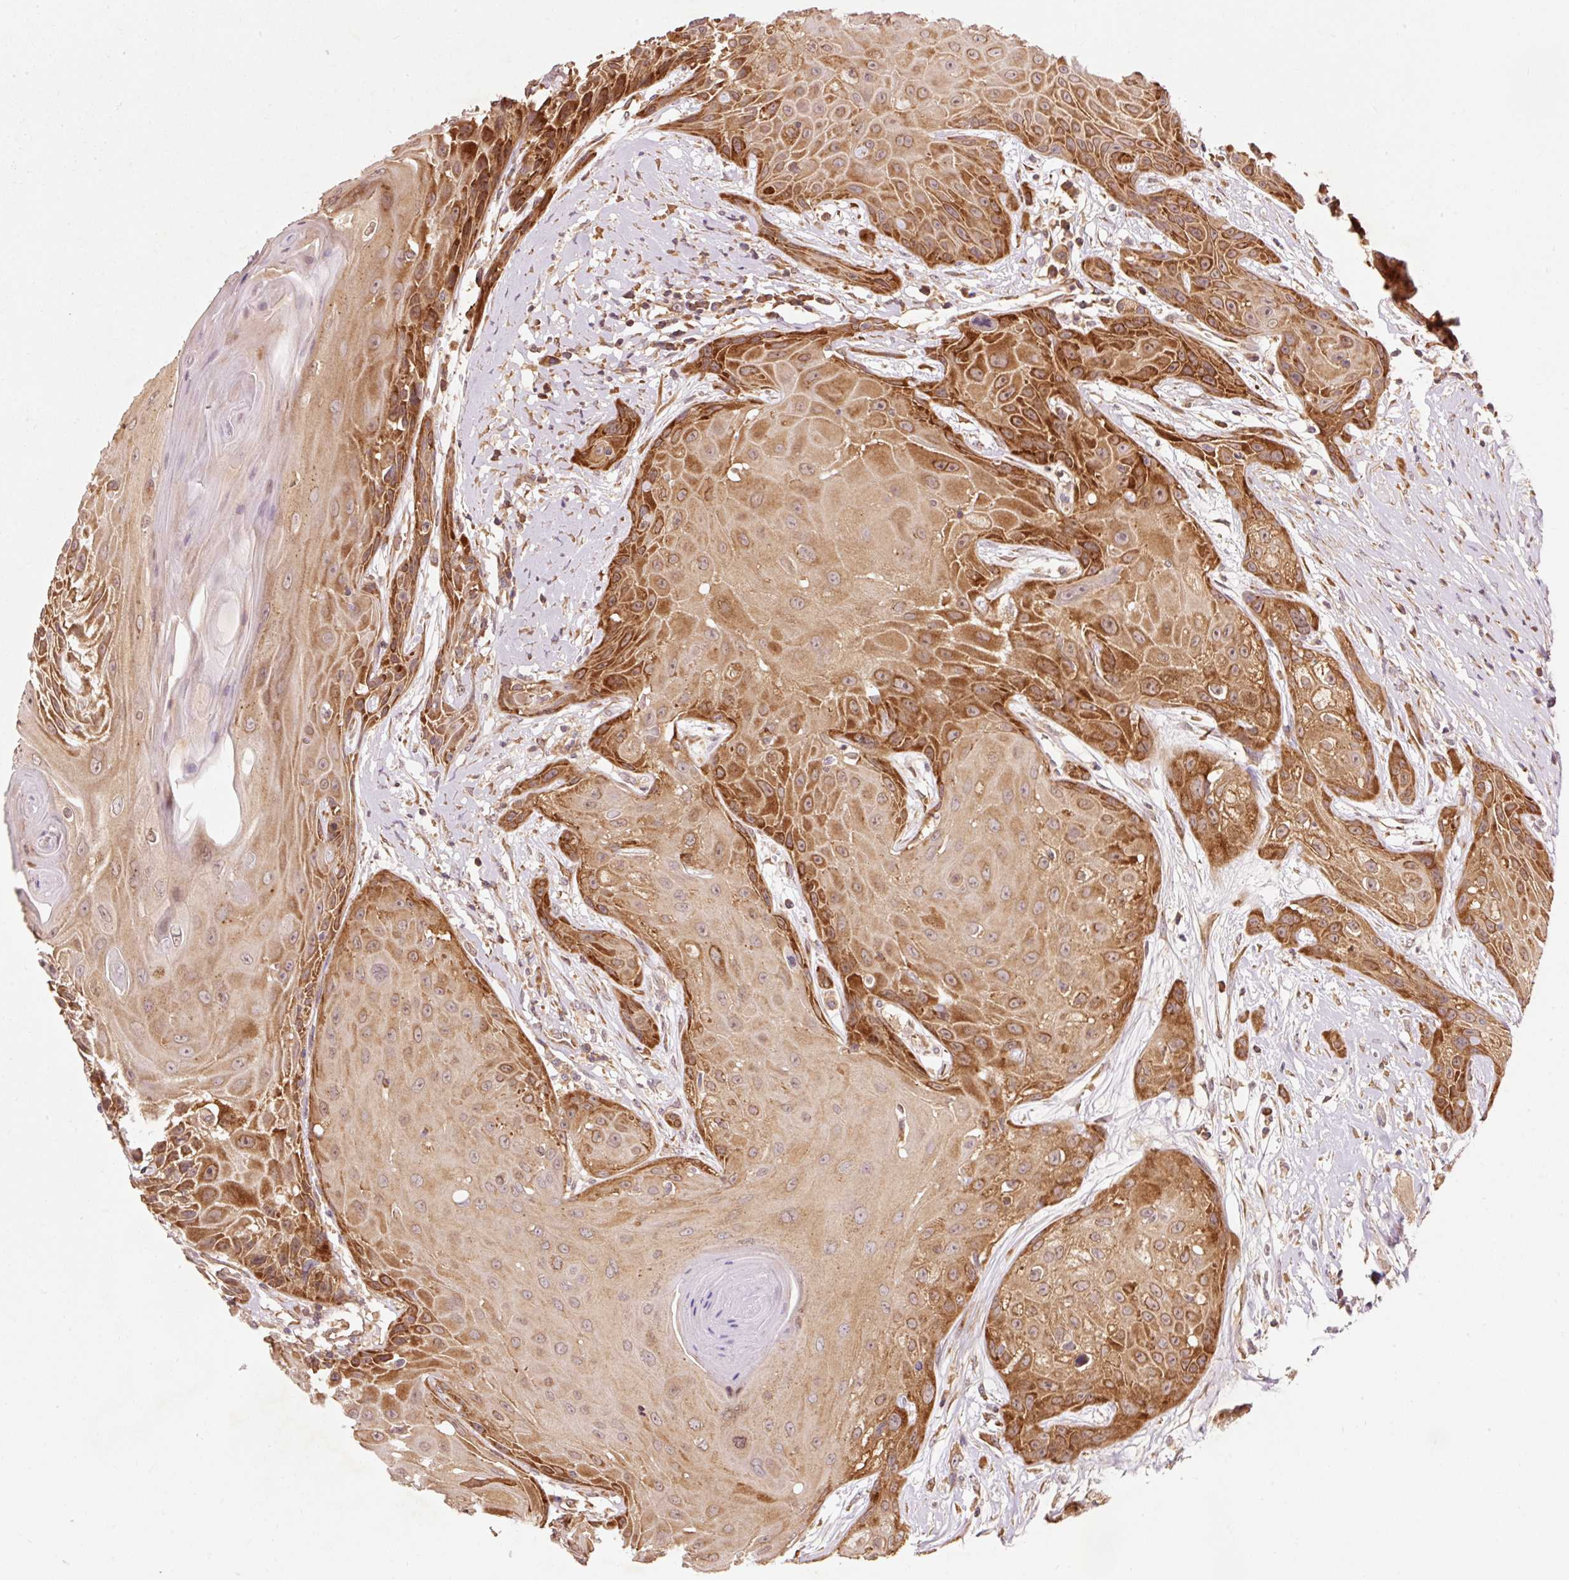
{"staining": {"intensity": "strong", "quantity": ">75%", "location": "cytoplasmic/membranous"}, "tissue": "head and neck cancer", "cell_type": "Tumor cells", "image_type": "cancer", "snomed": [{"axis": "morphology", "description": "Squamous cell carcinoma, NOS"}, {"axis": "topography", "description": "Head-Neck"}], "caption": "Head and neck cancer was stained to show a protein in brown. There is high levels of strong cytoplasmic/membranous expression in approximately >75% of tumor cells.", "gene": "PDAP1", "patient": {"sex": "female", "age": 73}}